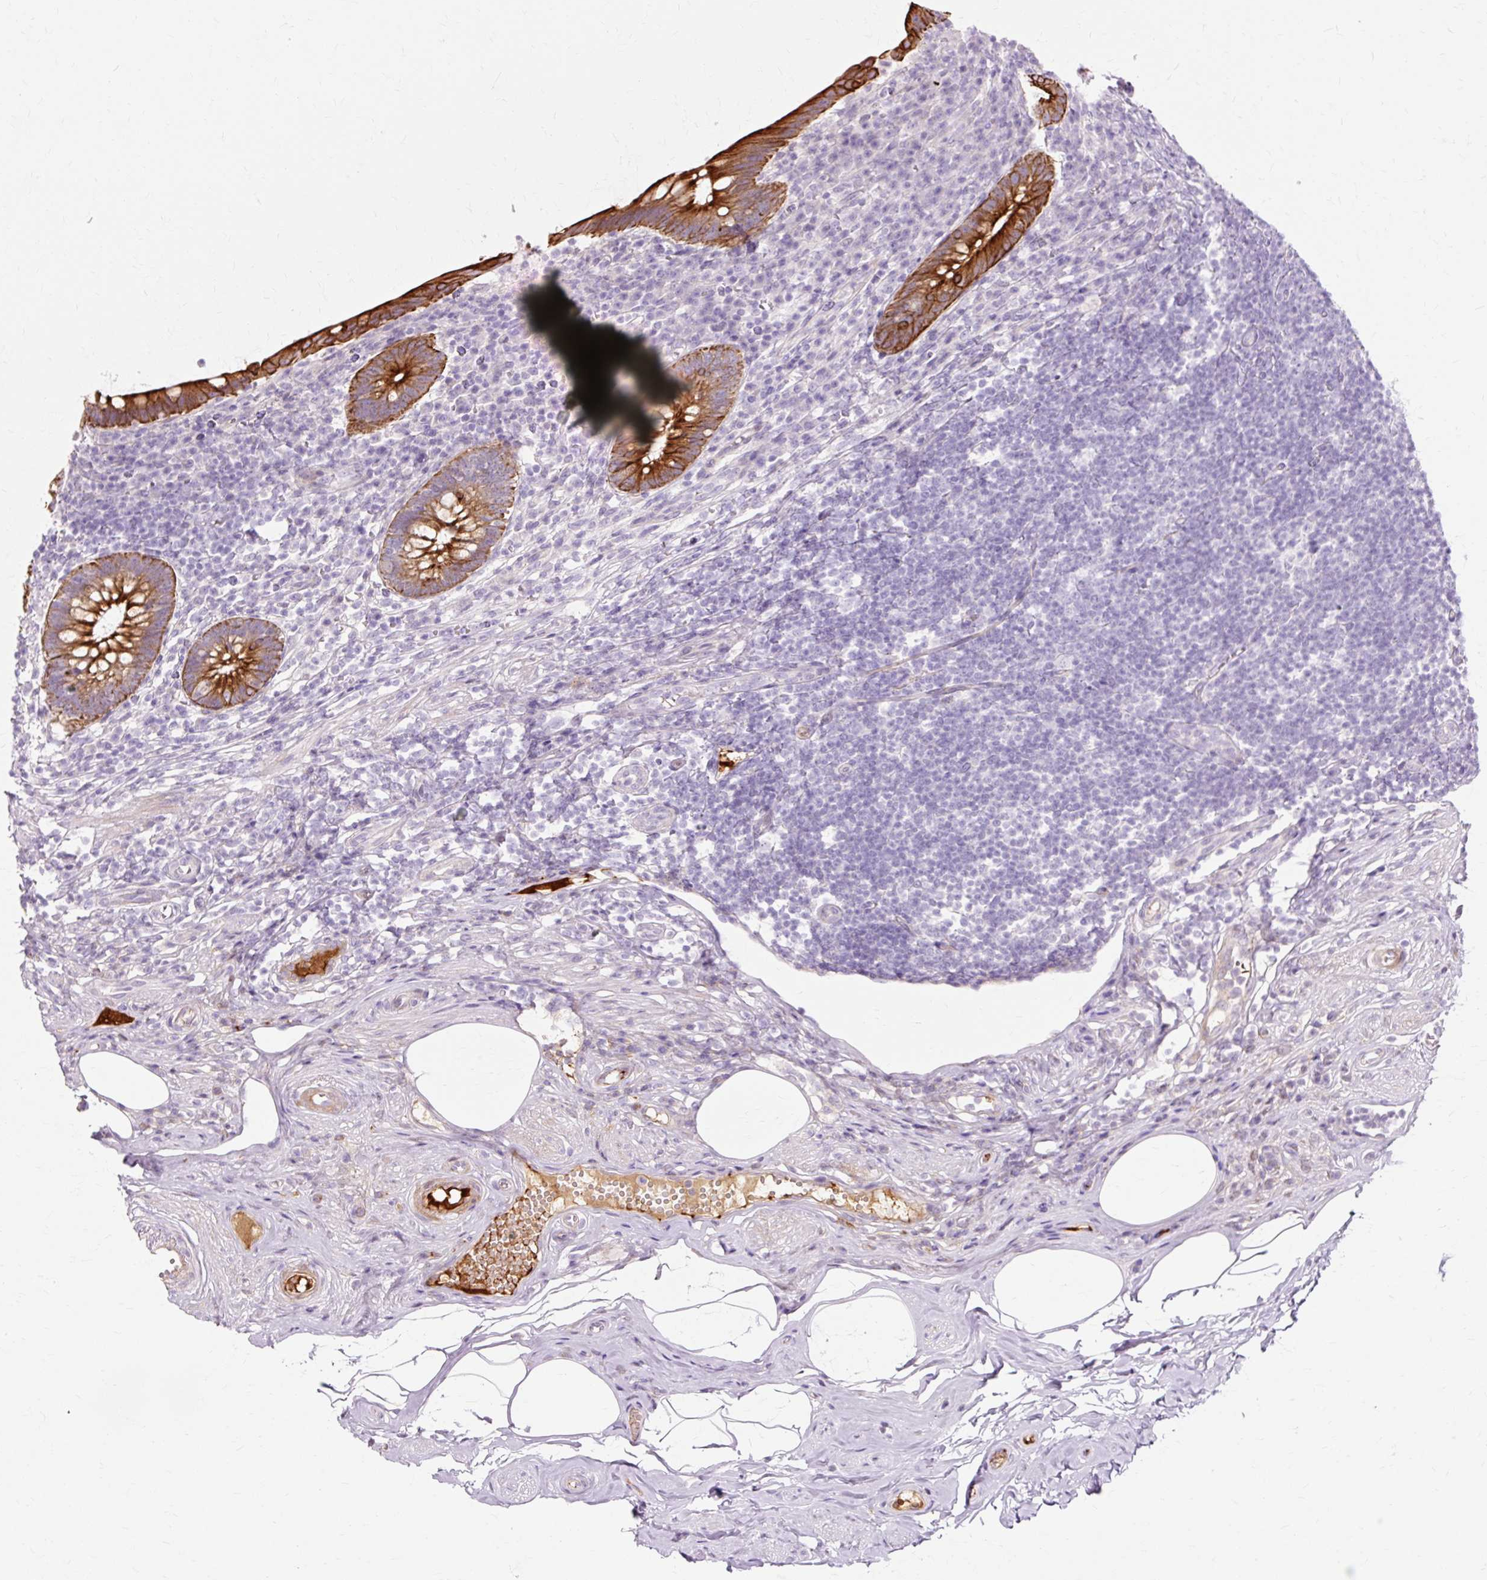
{"staining": {"intensity": "strong", "quantity": ">75%", "location": "cytoplasmic/membranous"}, "tissue": "appendix", "cell_type": "Glandular cells", "image_type": "normal", "snomed": [{"axis": "morphology", "description": "Normal tissue, NOS"}, {"axis": "topography", "description": "Appendix"}], "caption": "Immunohistochemistry staining of benign appendix, which displays high levels of strong cytoplasmic/membranous positivity in about >75% of glandular cells indicating strong cytoplasmic/membranous protein expression. The staining was performed using DAB (brown) for protein detection and nuclei were counterstained in hematoxylin (blue).", "gene": "DCTN4", "patient": {"sex": "female", "age": 56}}